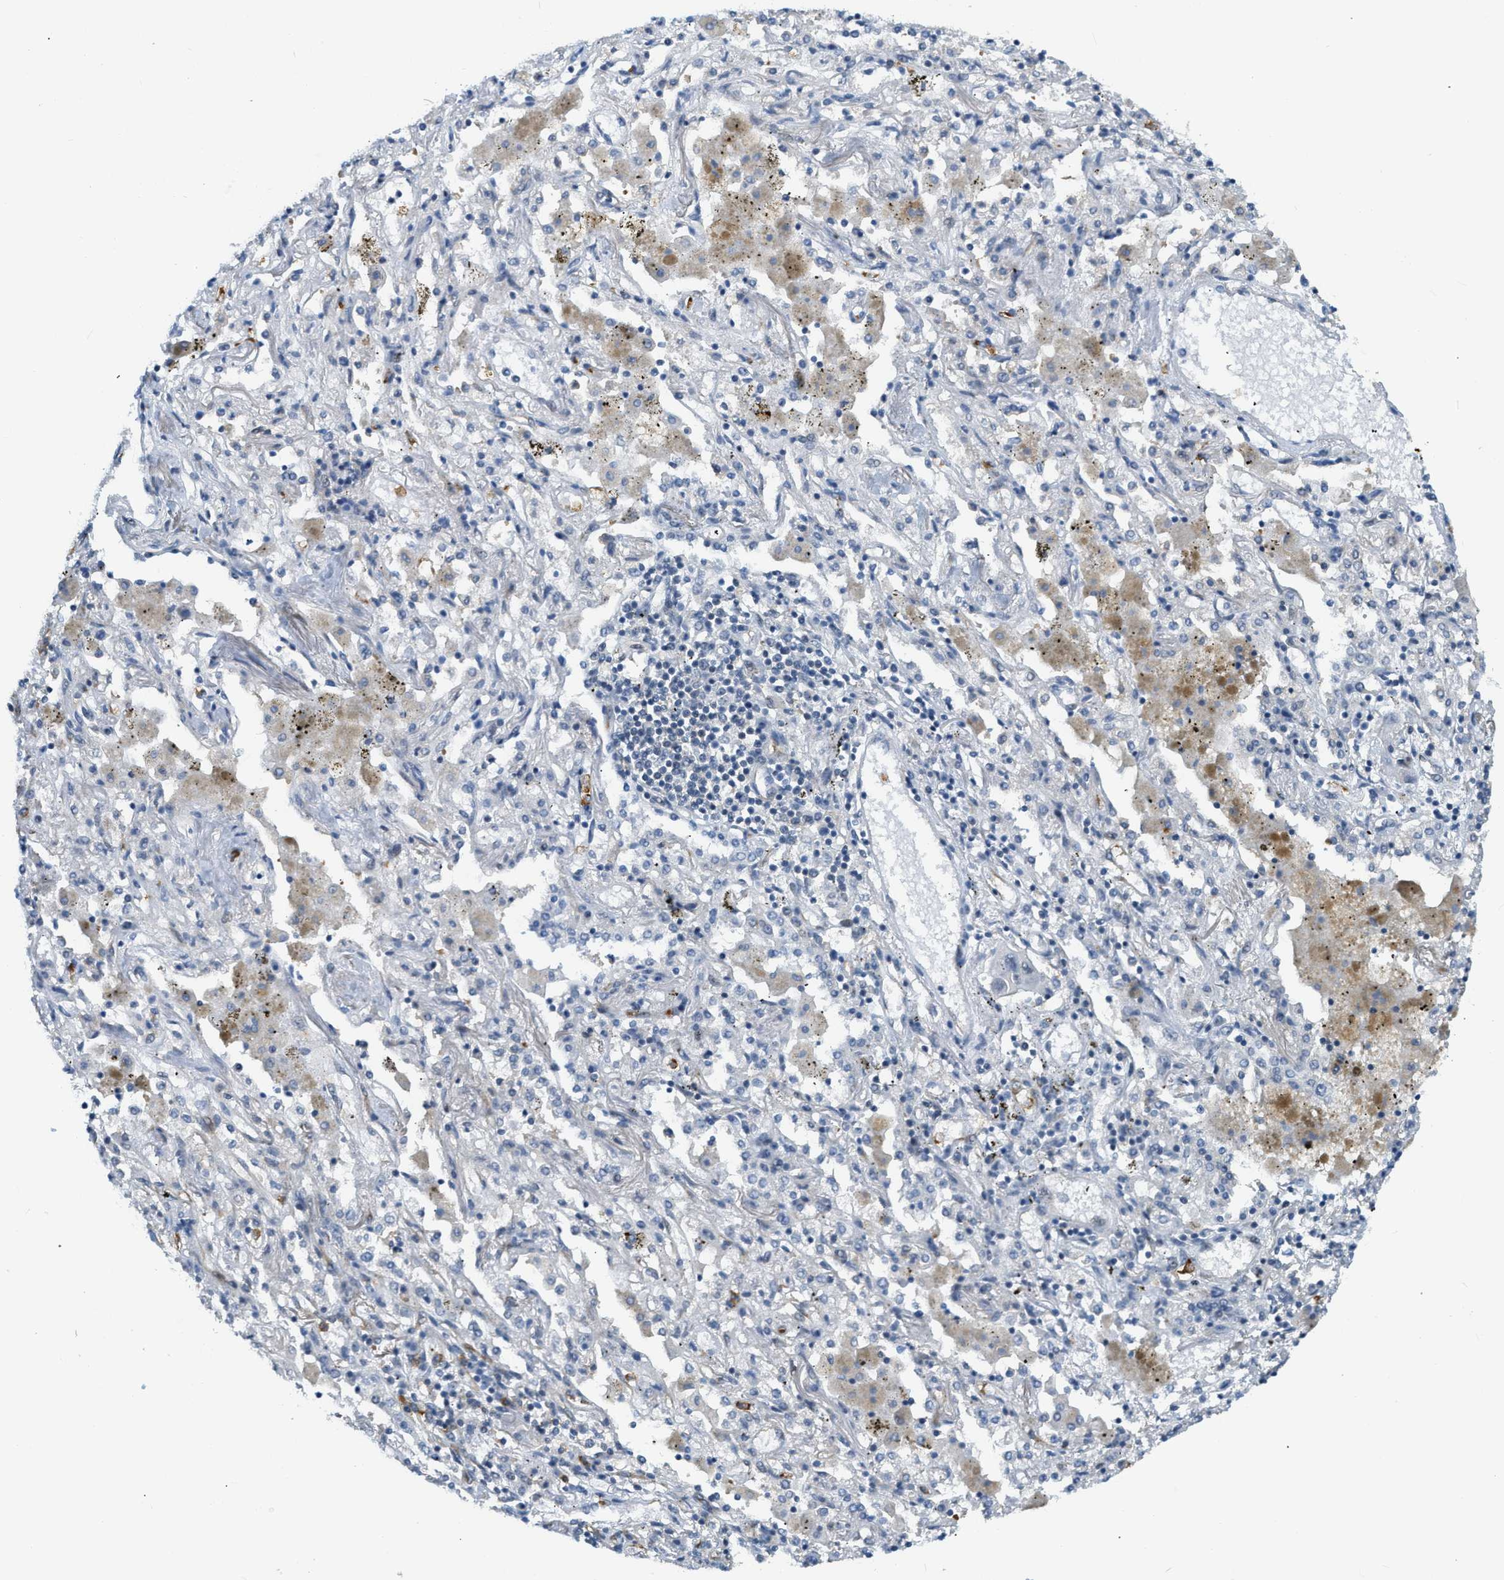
{"staining": {"intensity": "negative", "quantity": "none", "location": "none"}, "tissue": "lung cancer", "cell_type": "Tumor cells", "image_type": "cancer", "snomed": [{"axis": "morphology", "description": "Squamous cell carcinoma, NOS"}, {"axis": "topography", "description": "Lung"}], "caption": "High power microscopy micrograph of an immunohistochemistry (IHC) image of lung squamous cell carcinoma, revealing no significant staining in tumor cells. (Stains: DAB (3,3'-diaminobenzidine) immunohistochemistry with hematoxylin counter stain, Microscopy: brightfield microscopy at high magnification).", "gene": "ZNF408", "patient": {"sex": "female", "age": 47}}